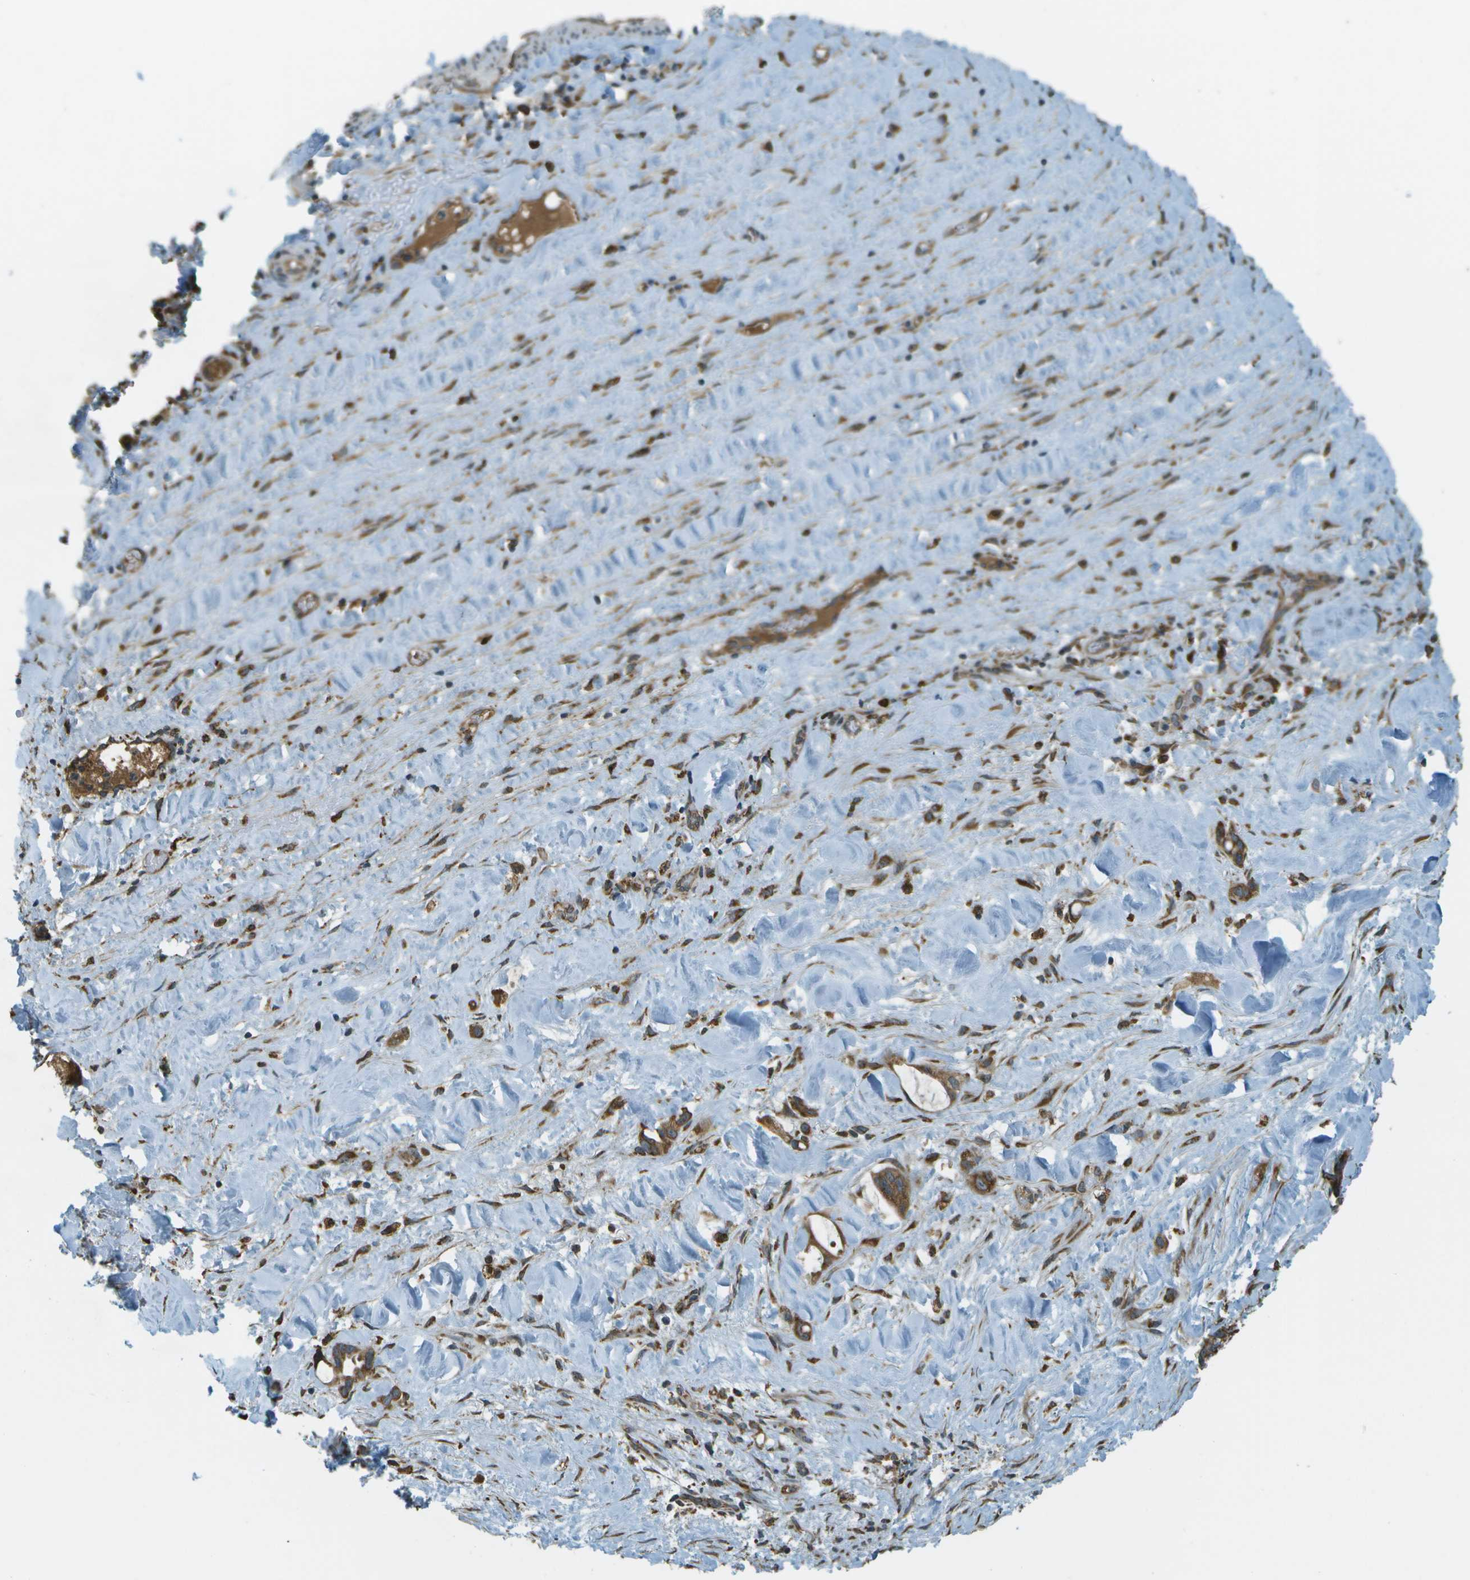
{"staining": {"intensity": "strong", "quantity": ">75%", "location": "cytoplasmic/membranous"}, "tissue": "liver cancer", "cell_type": "Tumor cells", "image_type": "cancer", "snomed": [{"axis": "morphology", "description": "Cholangiocarcinoma"}, {"axis": "topography", "description": "Liver"}], "caption": "Liver cholangiocarcinoma stained with a brown dye exhibits strong cytoplasmic/membranous positive expression in about >75% of tumor cells.", "gene": "USP30", "patient": {"sex": "female", "age": 65}}